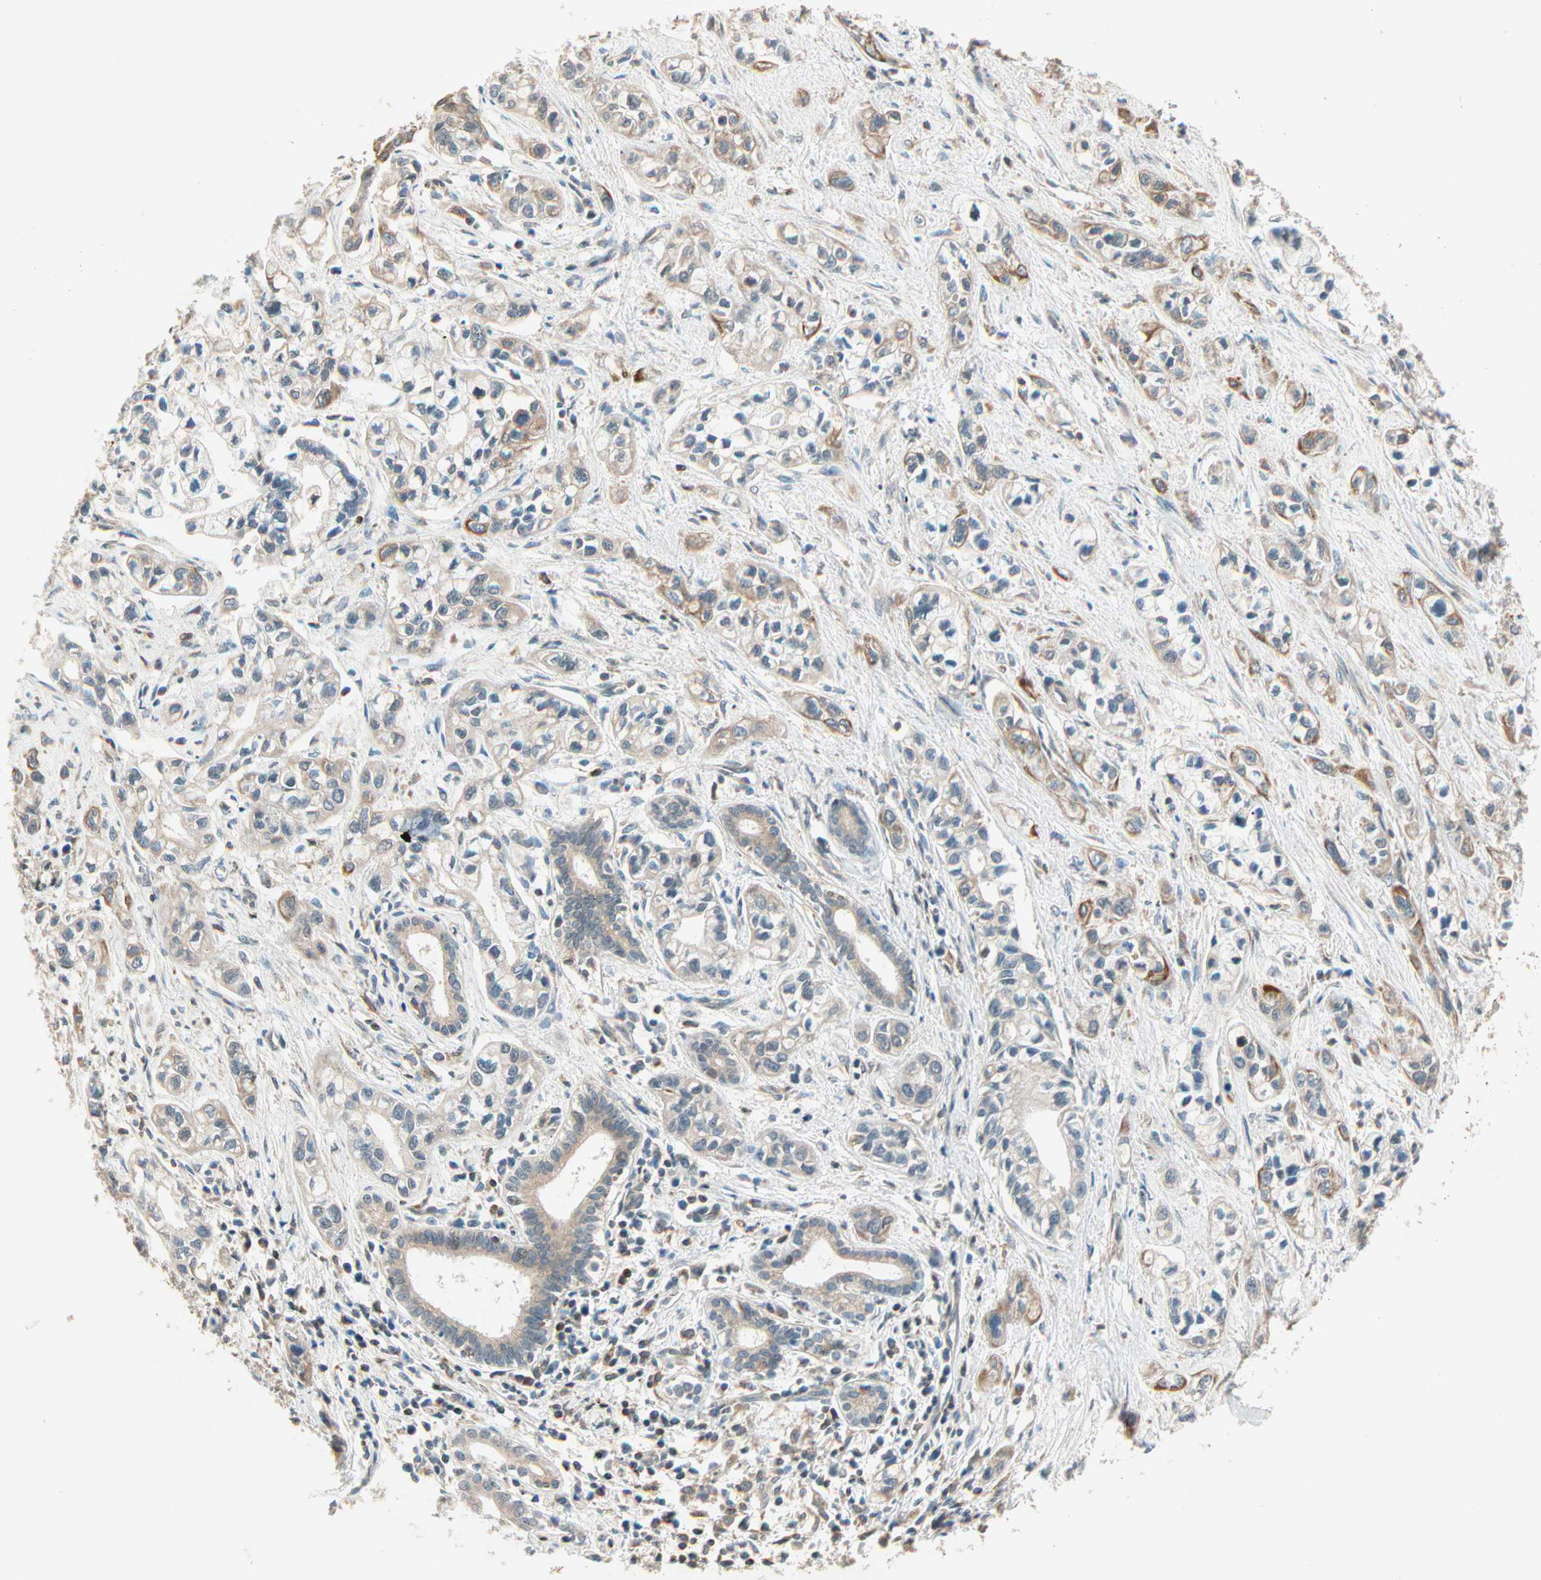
{"staining": {"intensity": "moderate", "quantity": ">75%", "location": "cytoplasmic/membranous"}, "tissue": "pancreatic cancer", "cell_type": "Tumor cells", "image_type": "cancer", "snomed": [{"axis": "morphology", "description": "Adenocarcinoma, NOS"}, {"axis": "topography", "description": "Pancreas"}], "caption": "Human adenocarcinoma (pancreatic) stained with a brown dye reveals moderate cytoplasmic/membranous positive expression in about >75% of tumor cells.", "gene": "PNPLA6", "patient": {"sex": "male", "age": 74}}